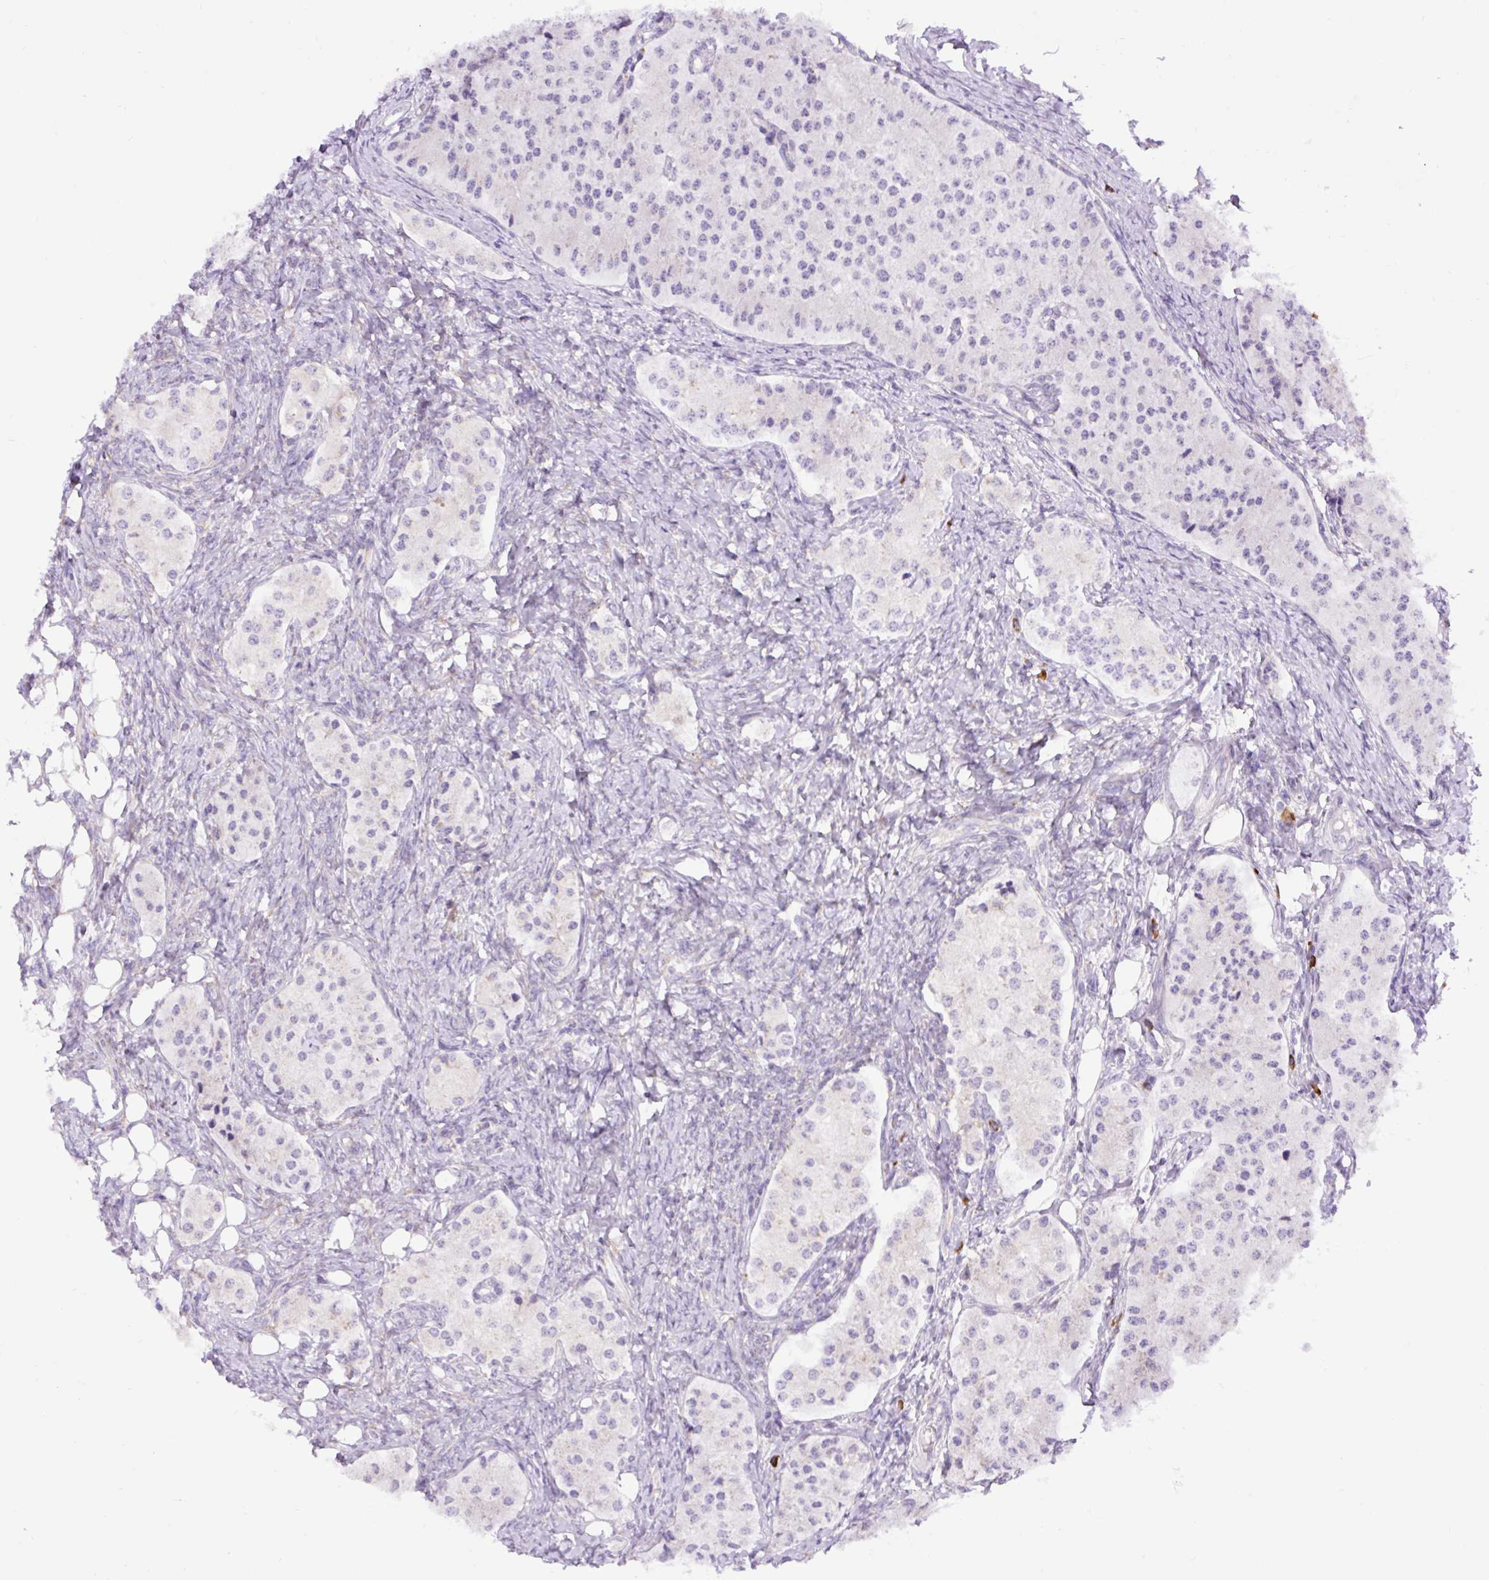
{"staining": {"intensity": "negative", "quantity": "none", "location": "none"}, "tissue": "carcinoid", "cell_type": "Tumor cells", "image_type": "cancer", "snomed": [{"axis": "morphology", "description": "Carcinoid, malignant, NOS"}, {"axis": "topography", "description": "Colon"}], "caption": "Tumor cells show no significant protein positivity in carcinoid. (Brightfield microscopy of DAB (3,3'-diaminobenzidine) immunohistochemistry at high magnification).", "gene": "DDOST", "patient": {"sex": "female", "age": 52}}